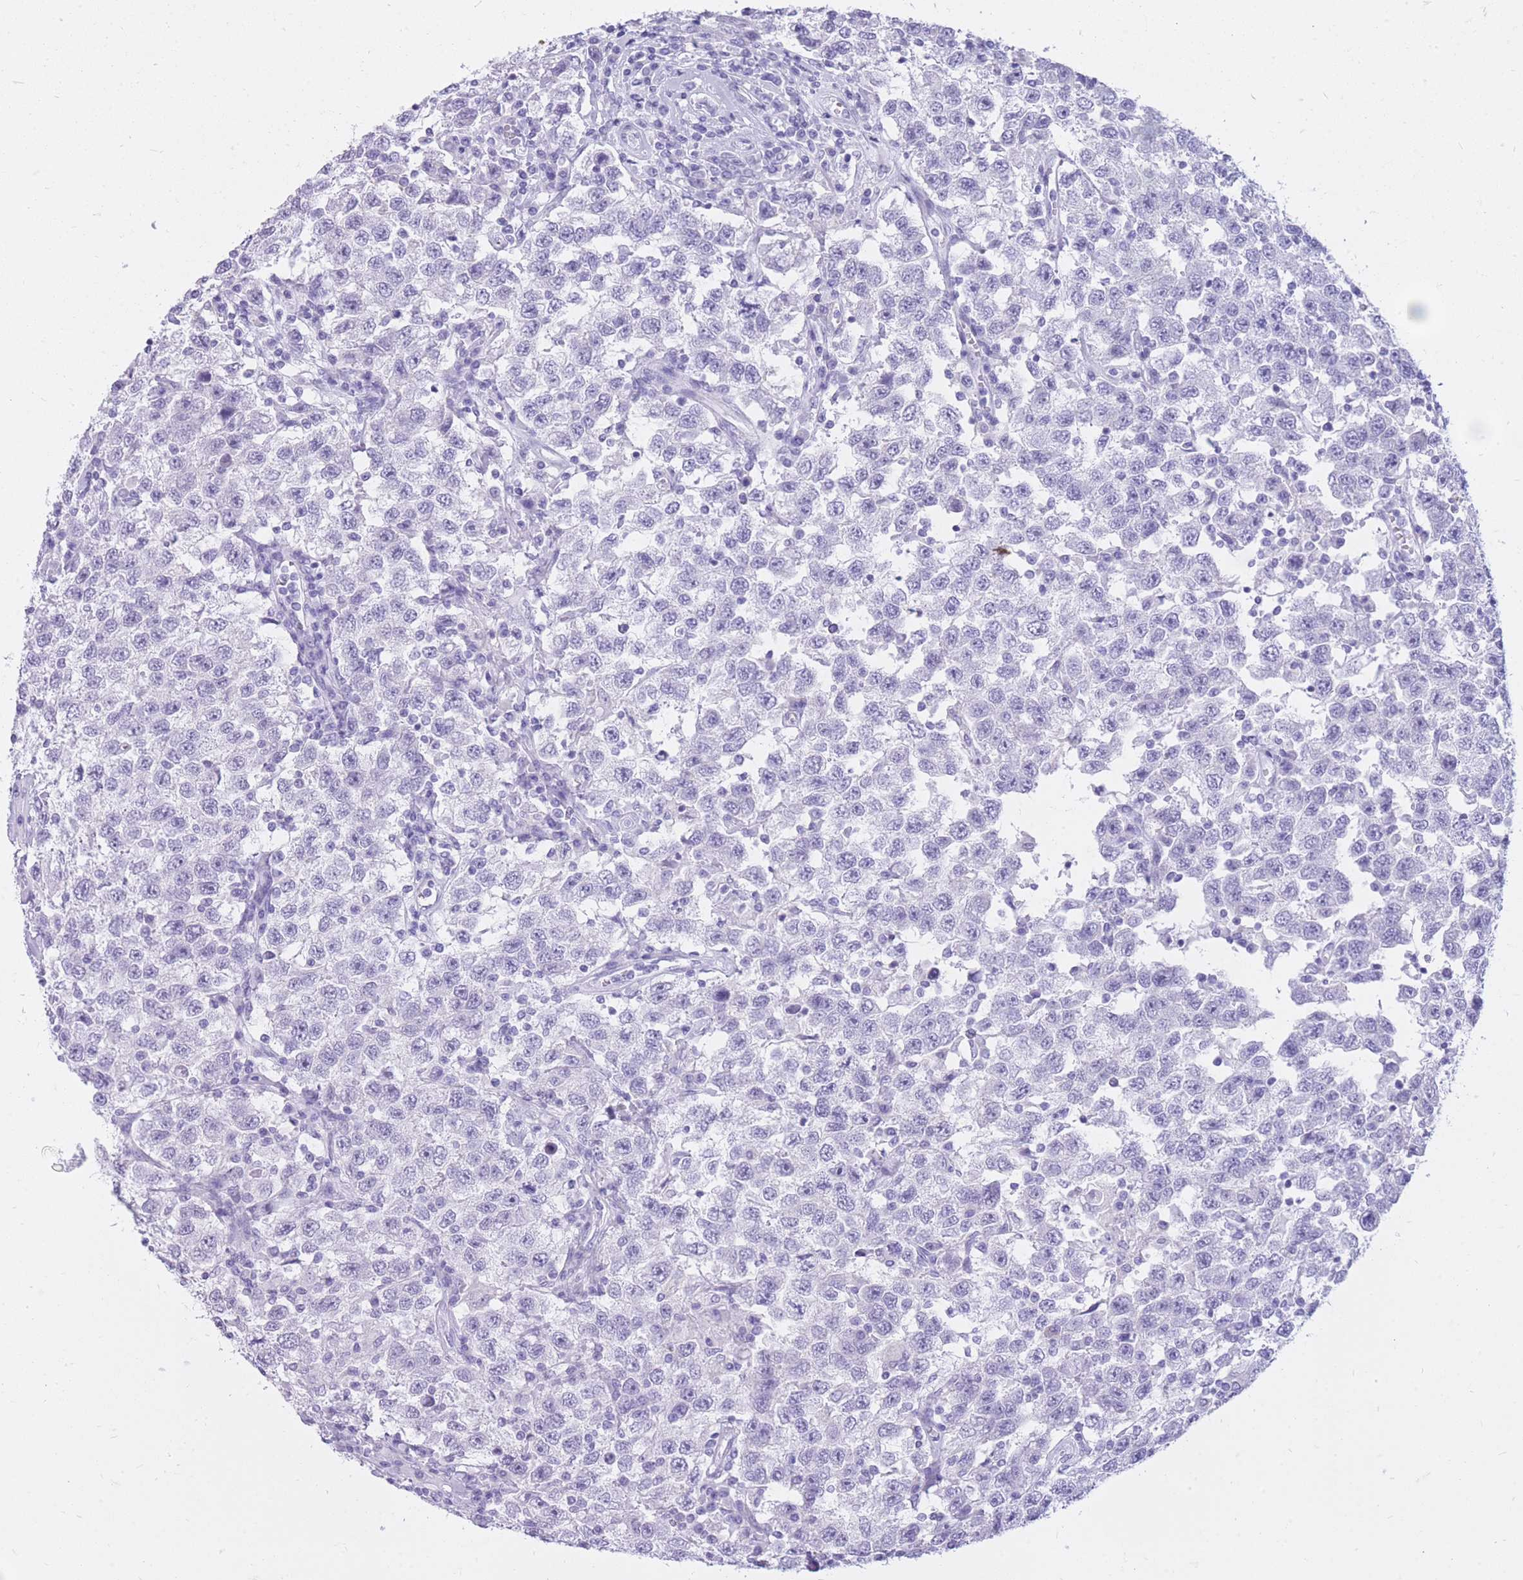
{"staining": {"intensity": "negative", "quantity": "none", "location": "none"}, "tissue": "testis cancer", "cell_type": "Tumor cells", "image_type": "cancer", "snomed": [{"axis": "morphology", "description": "Seminoma, NOS"}, {"axis": "topography", "description": "Testis"}], "caption": "A photomicrograph of seminoma (testis) stained for a protein displays no brown staining in tumor cells.", "gene": "CYP21A2", "patient": {"sex": "male", "age": 41}}